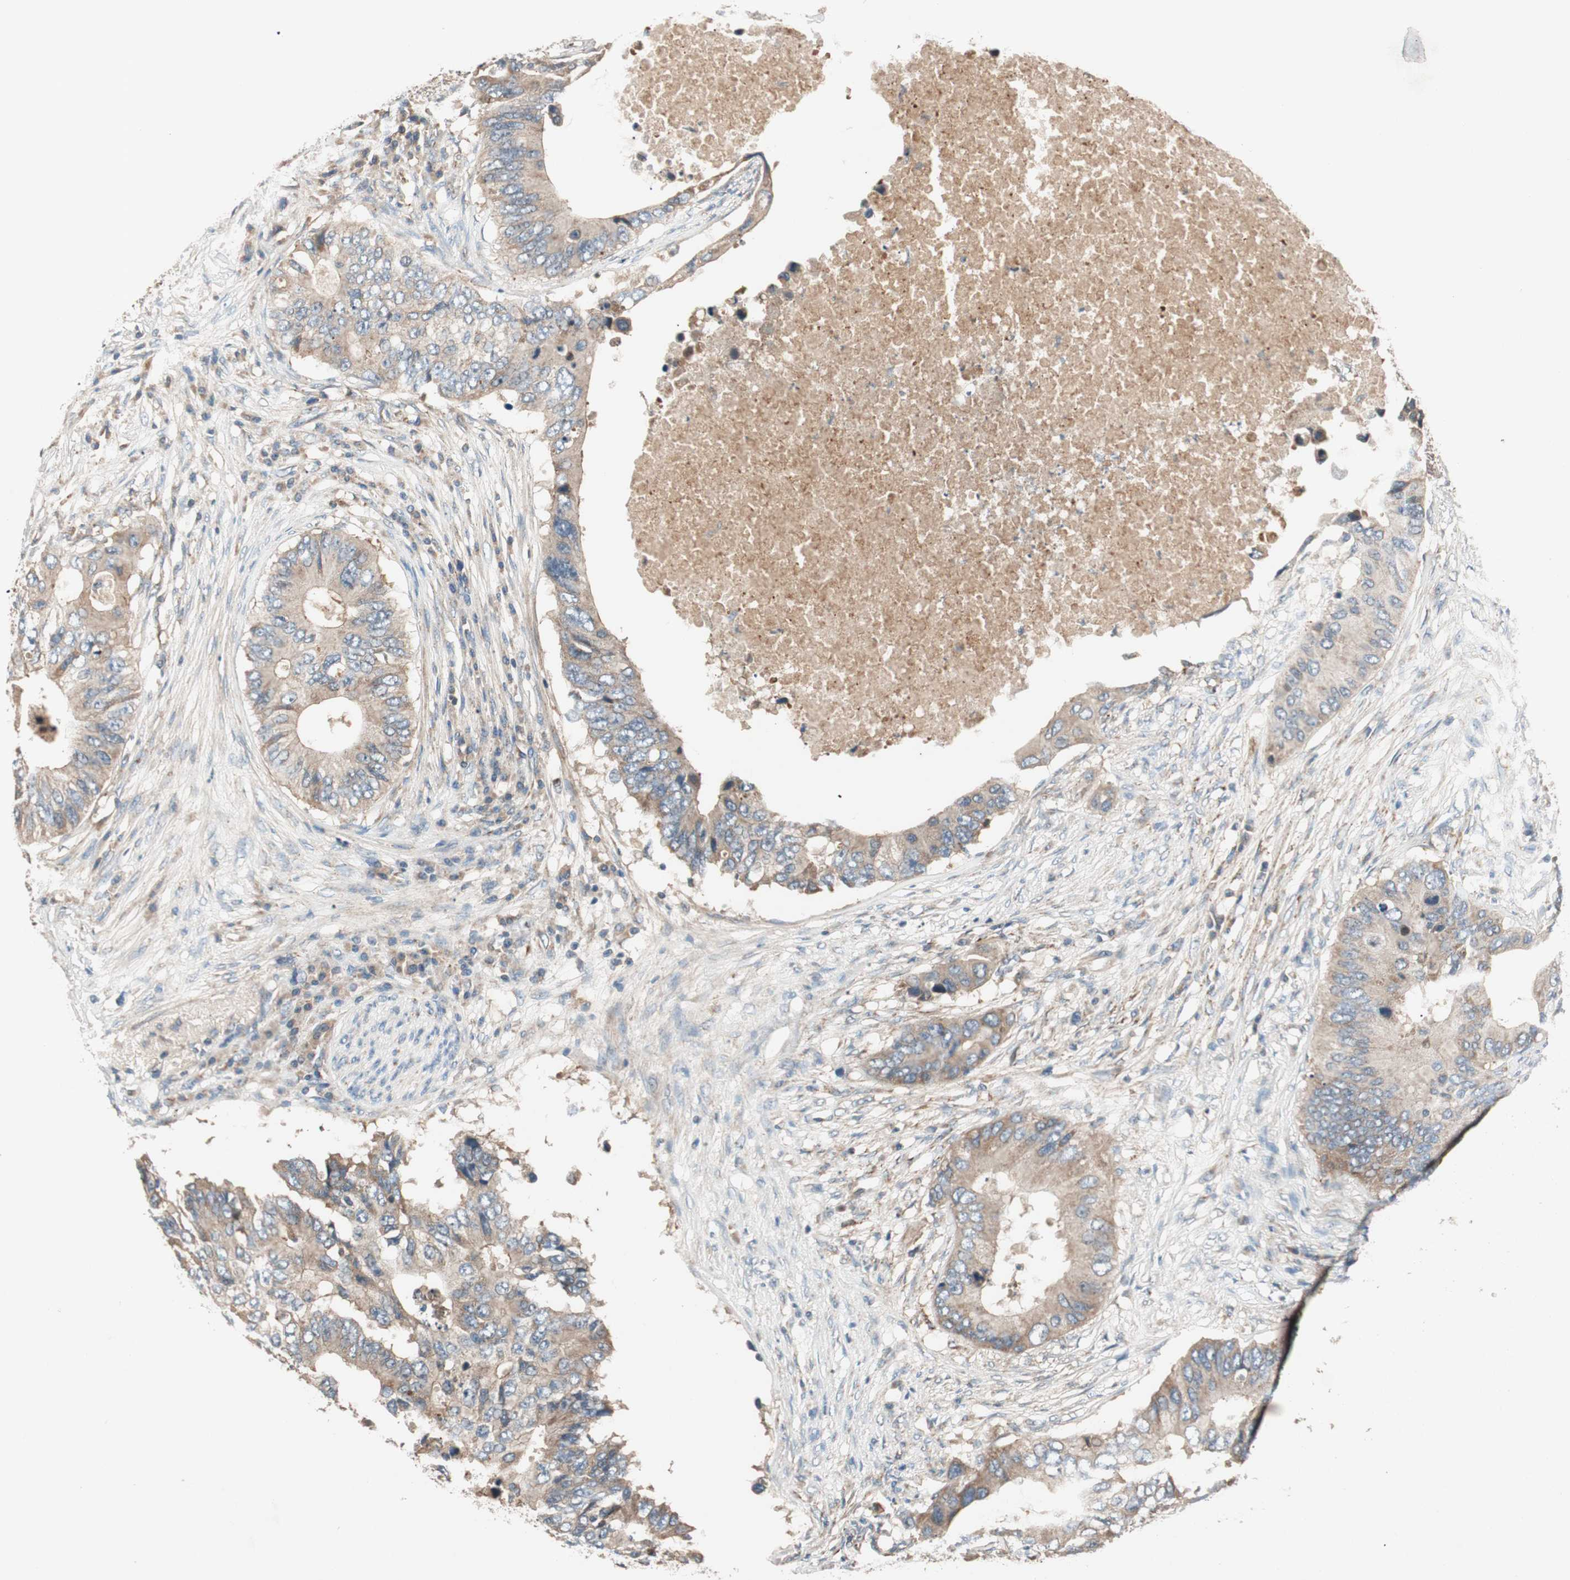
{"staining": {"intensity": "weak", "quantity": ">75%", "location": "cytoplasmic/membranous"}, "tissue": "colorectal cancer", "cell_type": "Tumor cells", "image_type": "cancer", "snomed": [{"axis": "morphology", "description": "Adenocarcinoma, NOS"}, {"axis": "topography", "description": "Colon"}], "caption": "This image demonstrates immunohistochemistry (IHC) staining of human adenocarcinoma (colorectal), with low weak cytoplasmic/membranous positivity in about >75% of tumor cells.", "gene": "HPN", "patient": {"sex": "male", "age": 71}}